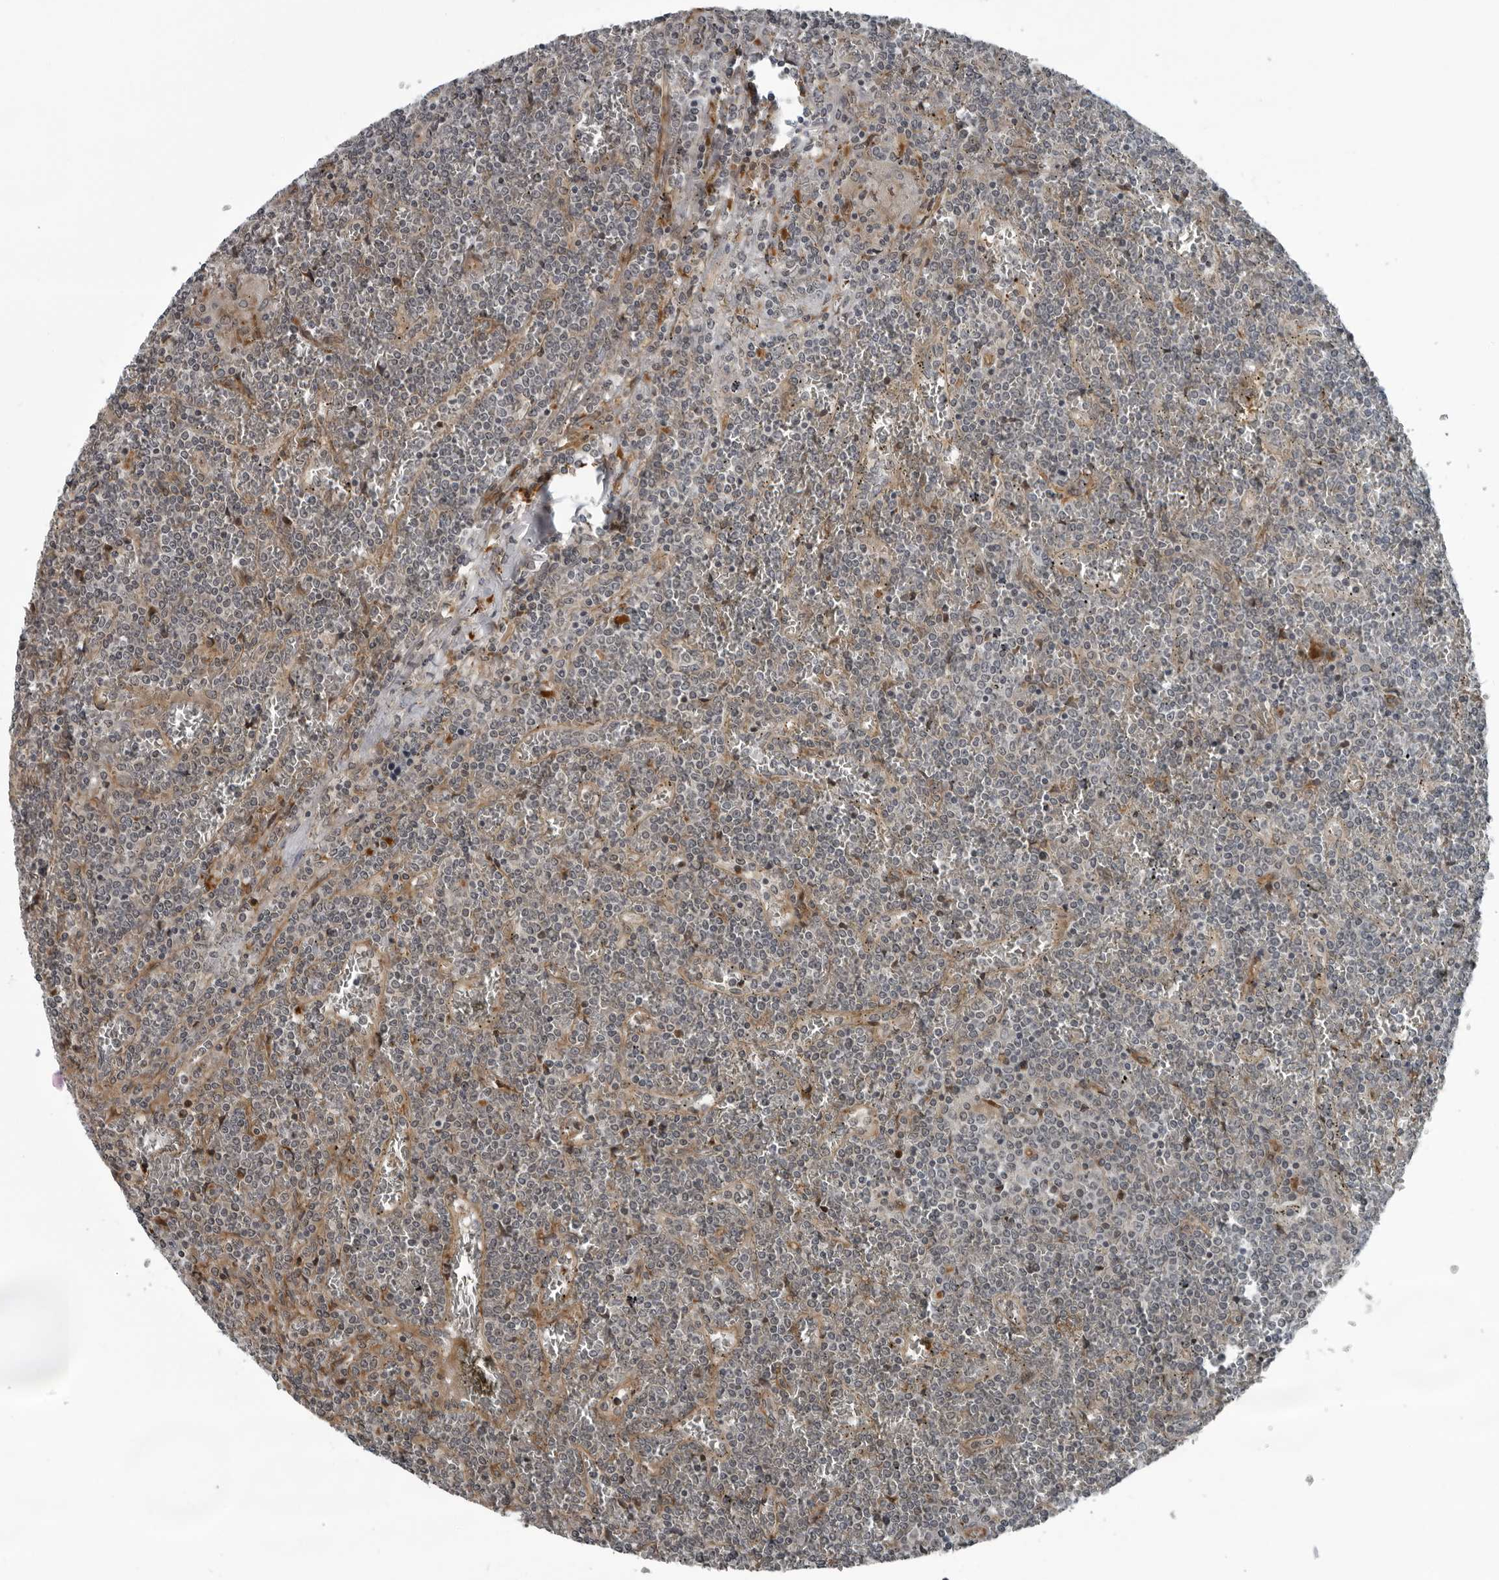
{"staining": {"intensity": "negative", "quantity": "none", "location": "none"}, "tissue": "lymphoma", "cell_type": "Tumor cells", "image_type": "cancer", "snomed": [{"axis": "morphology", "description": "Malignant lymphoma, non-Hodgkin's type, Low grade"}, {"axis": "topography", "description": "Spleen"}], "caption": "This is an immunohistochemistry (IHC) image of human malignant lymphoma, non-Hodgkin's type (low-grade). There is no expression in tumor cells.", "gene": "FAM102B", "patient": {"sex": "female", "age": 19}}